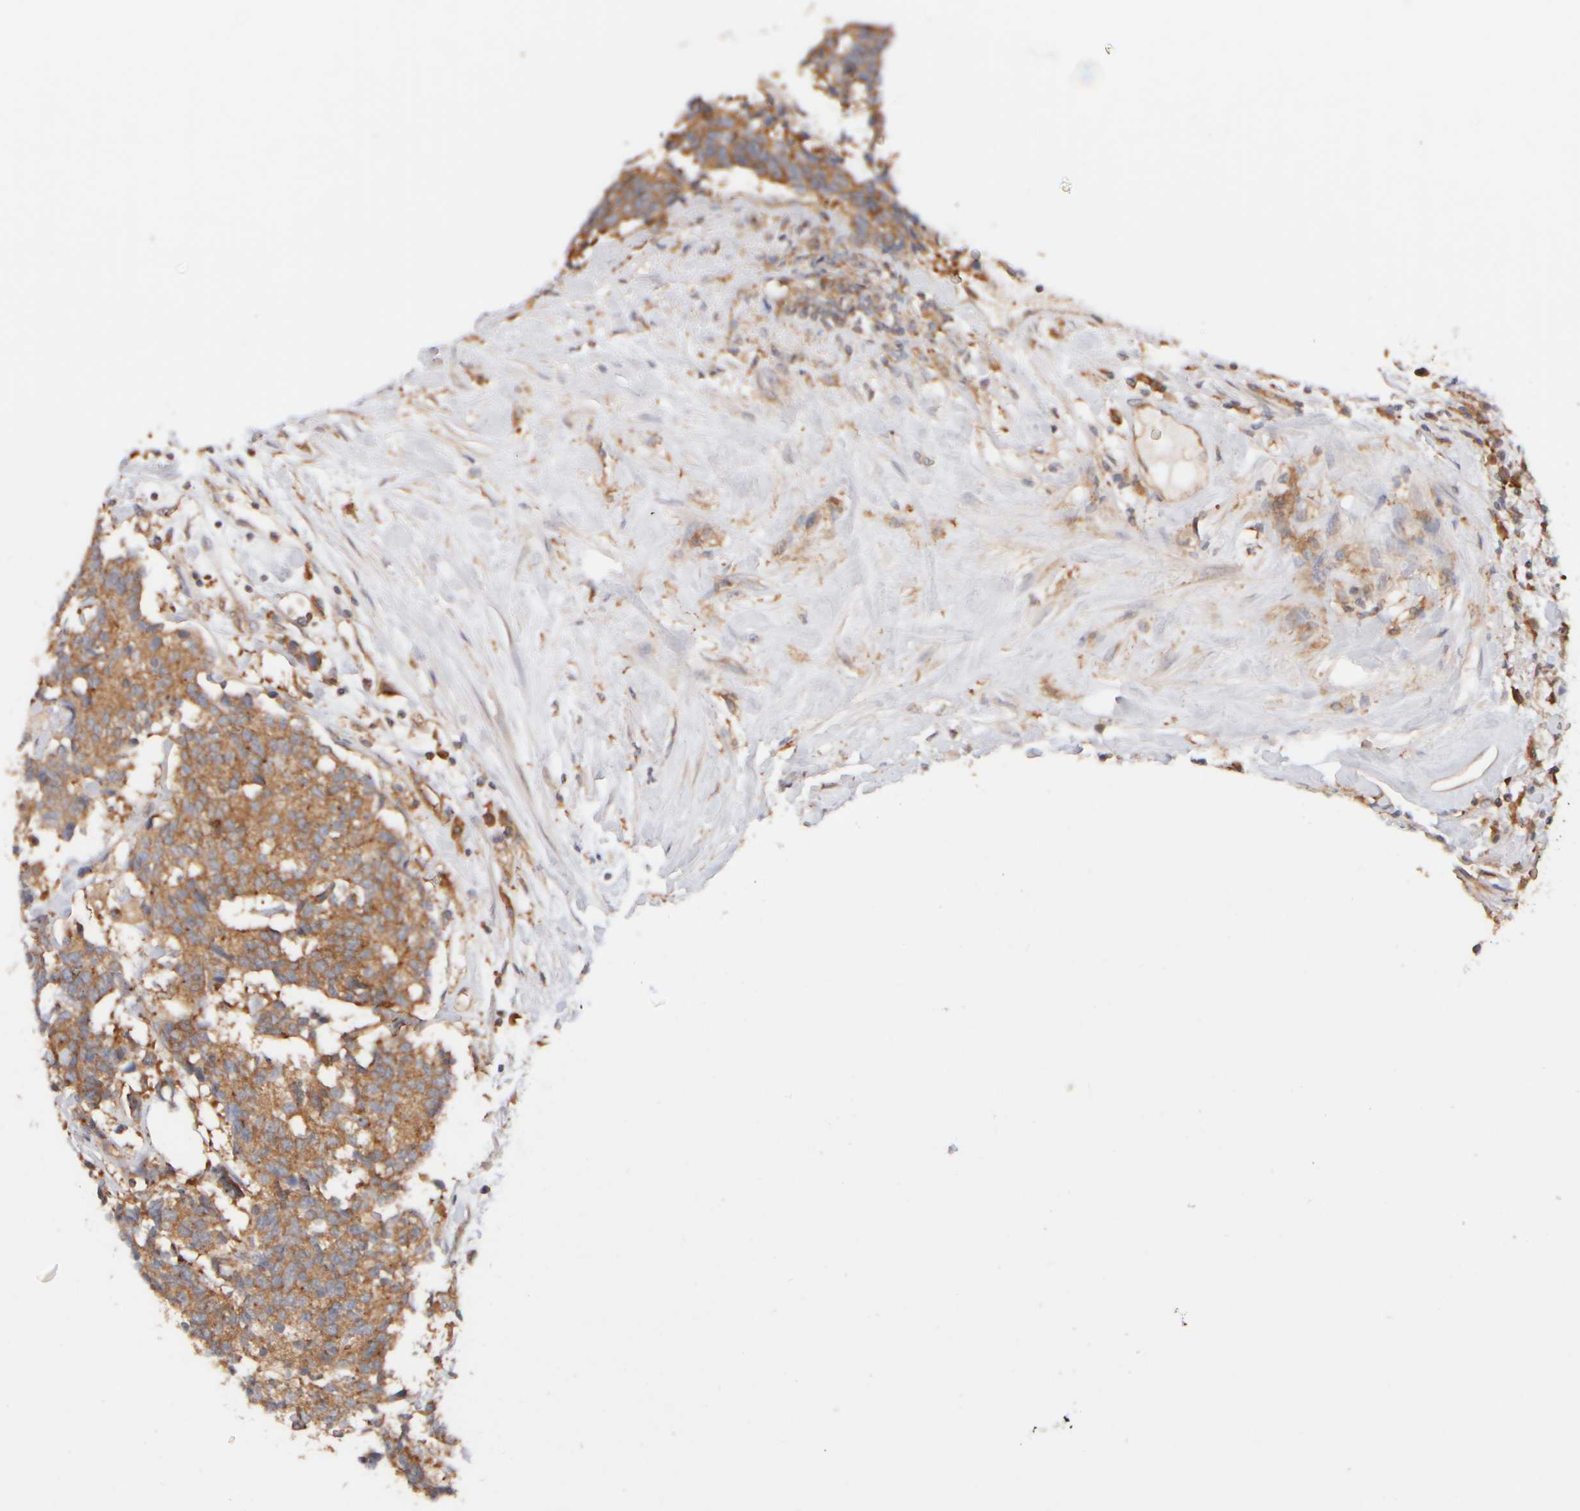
{"staining": {"intensity": "strong", "quantity": ">75%", "location": "cytoplasmic/membranous"}, "tissue": "carcinoid", "cell_type": "Tumor cells", "image_type": "cancer", "snomed": [{"axis": "morphology", "description": "Carcinoma, NOS"}, {"axis": "morphology", "description": "Carcinoid, malignant, NOS"}, {"axis": "topography", "description": "Urinary bladder"}], "caption": "There is high levels of strong cytoplasmic/membranous staining in tumor cells of malignant carcinoid, as demonstrated by immunohistochemical staining (brown color).", "gene": "RABEP1", "patient": {"sex": "male", "age": 57}}